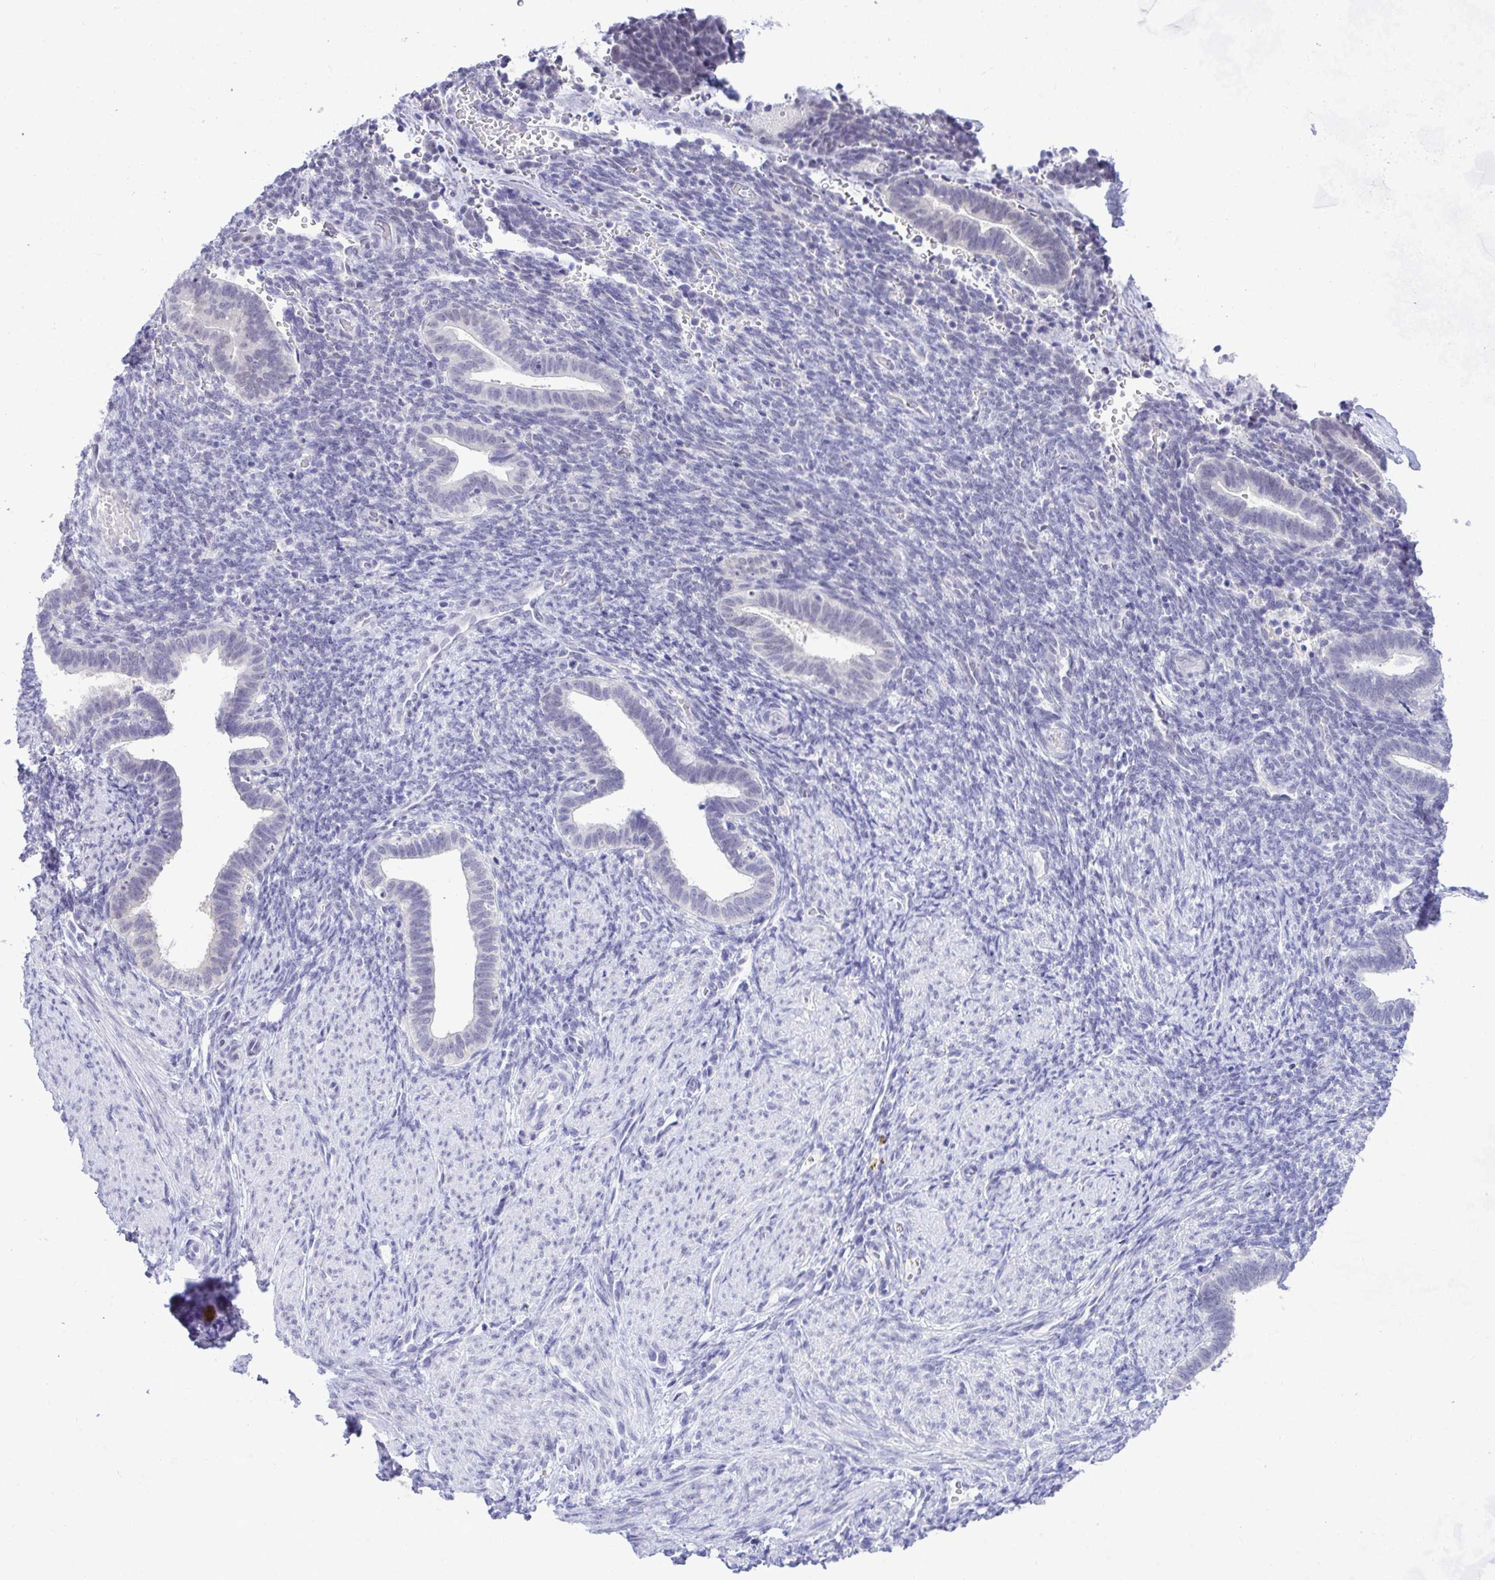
{"staining": {"intensity": "negative", "quantity": "none", "location": "none"}, "tissue": "endometrium", "cell_type": "Cells in endometrial stroma", "image_type": "normal", "snomed": [{"axis": "morphology", "description": "Normal tissue, NOS"}, {"axis": "topography", "description": "Endometrium"}], "caption": "A high-resolution photomicrograph shows immunohistochemistry staining of benign endometrium, which displays no significant staining in cells in endometrial stroma.", "gene": "THOP1", "patient": {"sex": "female", "age": 34}}